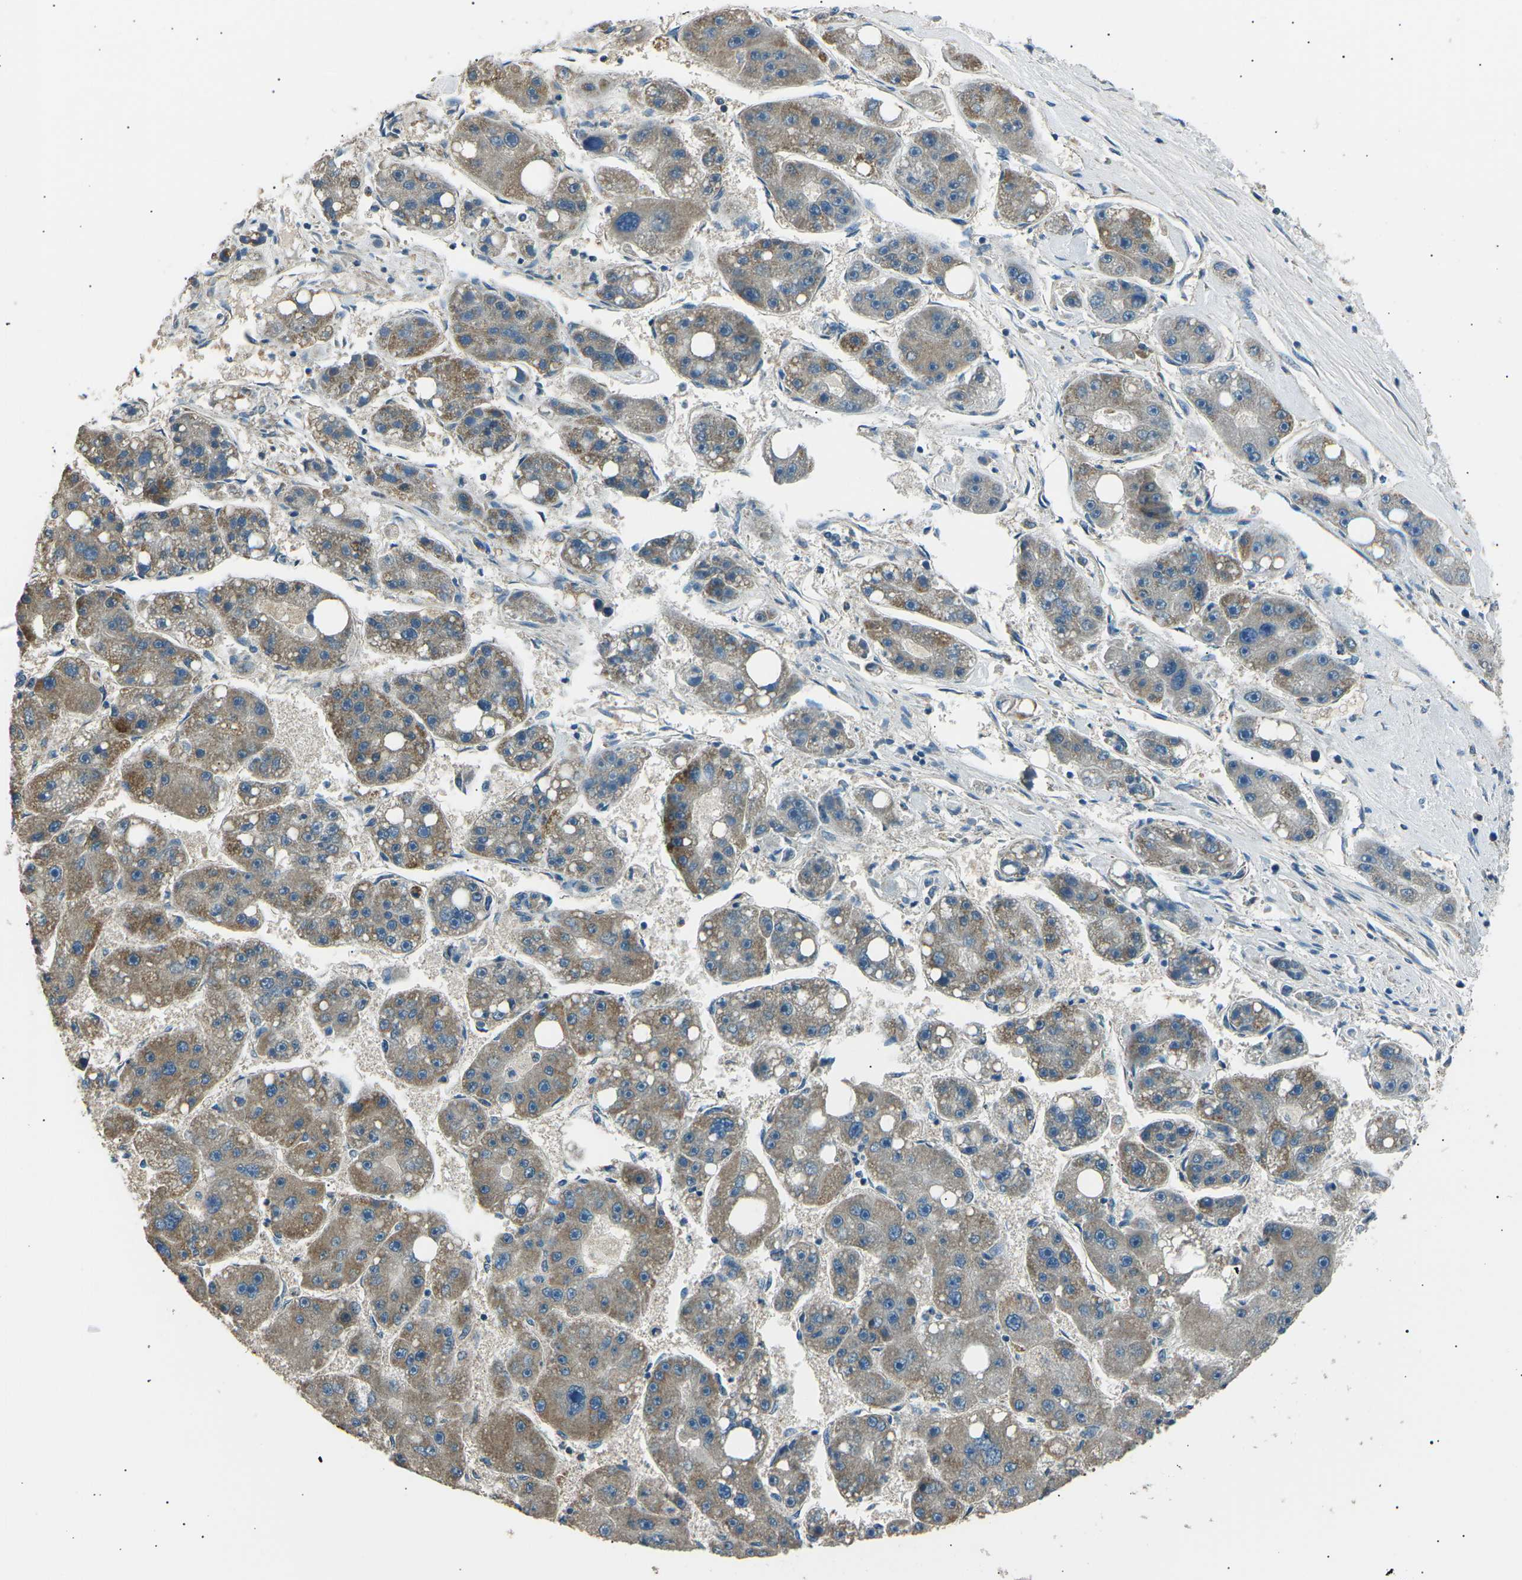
{"staining": {"intensity": "moderate", "quantity": "25%-75%", "location": "cytoplasmic/membranous"}, "tissue": "liver cancer", "cell_type": "Tumor cells", "image_type": "cancer", "snomed": [{"axis": "morphology", "description": "Carcinoma, Hepatocellular, NOS"}, {"axis": "topography", "description": "Liver"}], "caption": "Immunohistochemistry (IHC) histopathology image of human hepatocellular carcinoma (liver) stained for a protein (brown), which demonstrates medium levels of moderate cytoplasmic/membranous expression in approximately 25%-75% of tumor cells.", "gene": "SLK", "patient": {"sex": "female", "age": 61}}